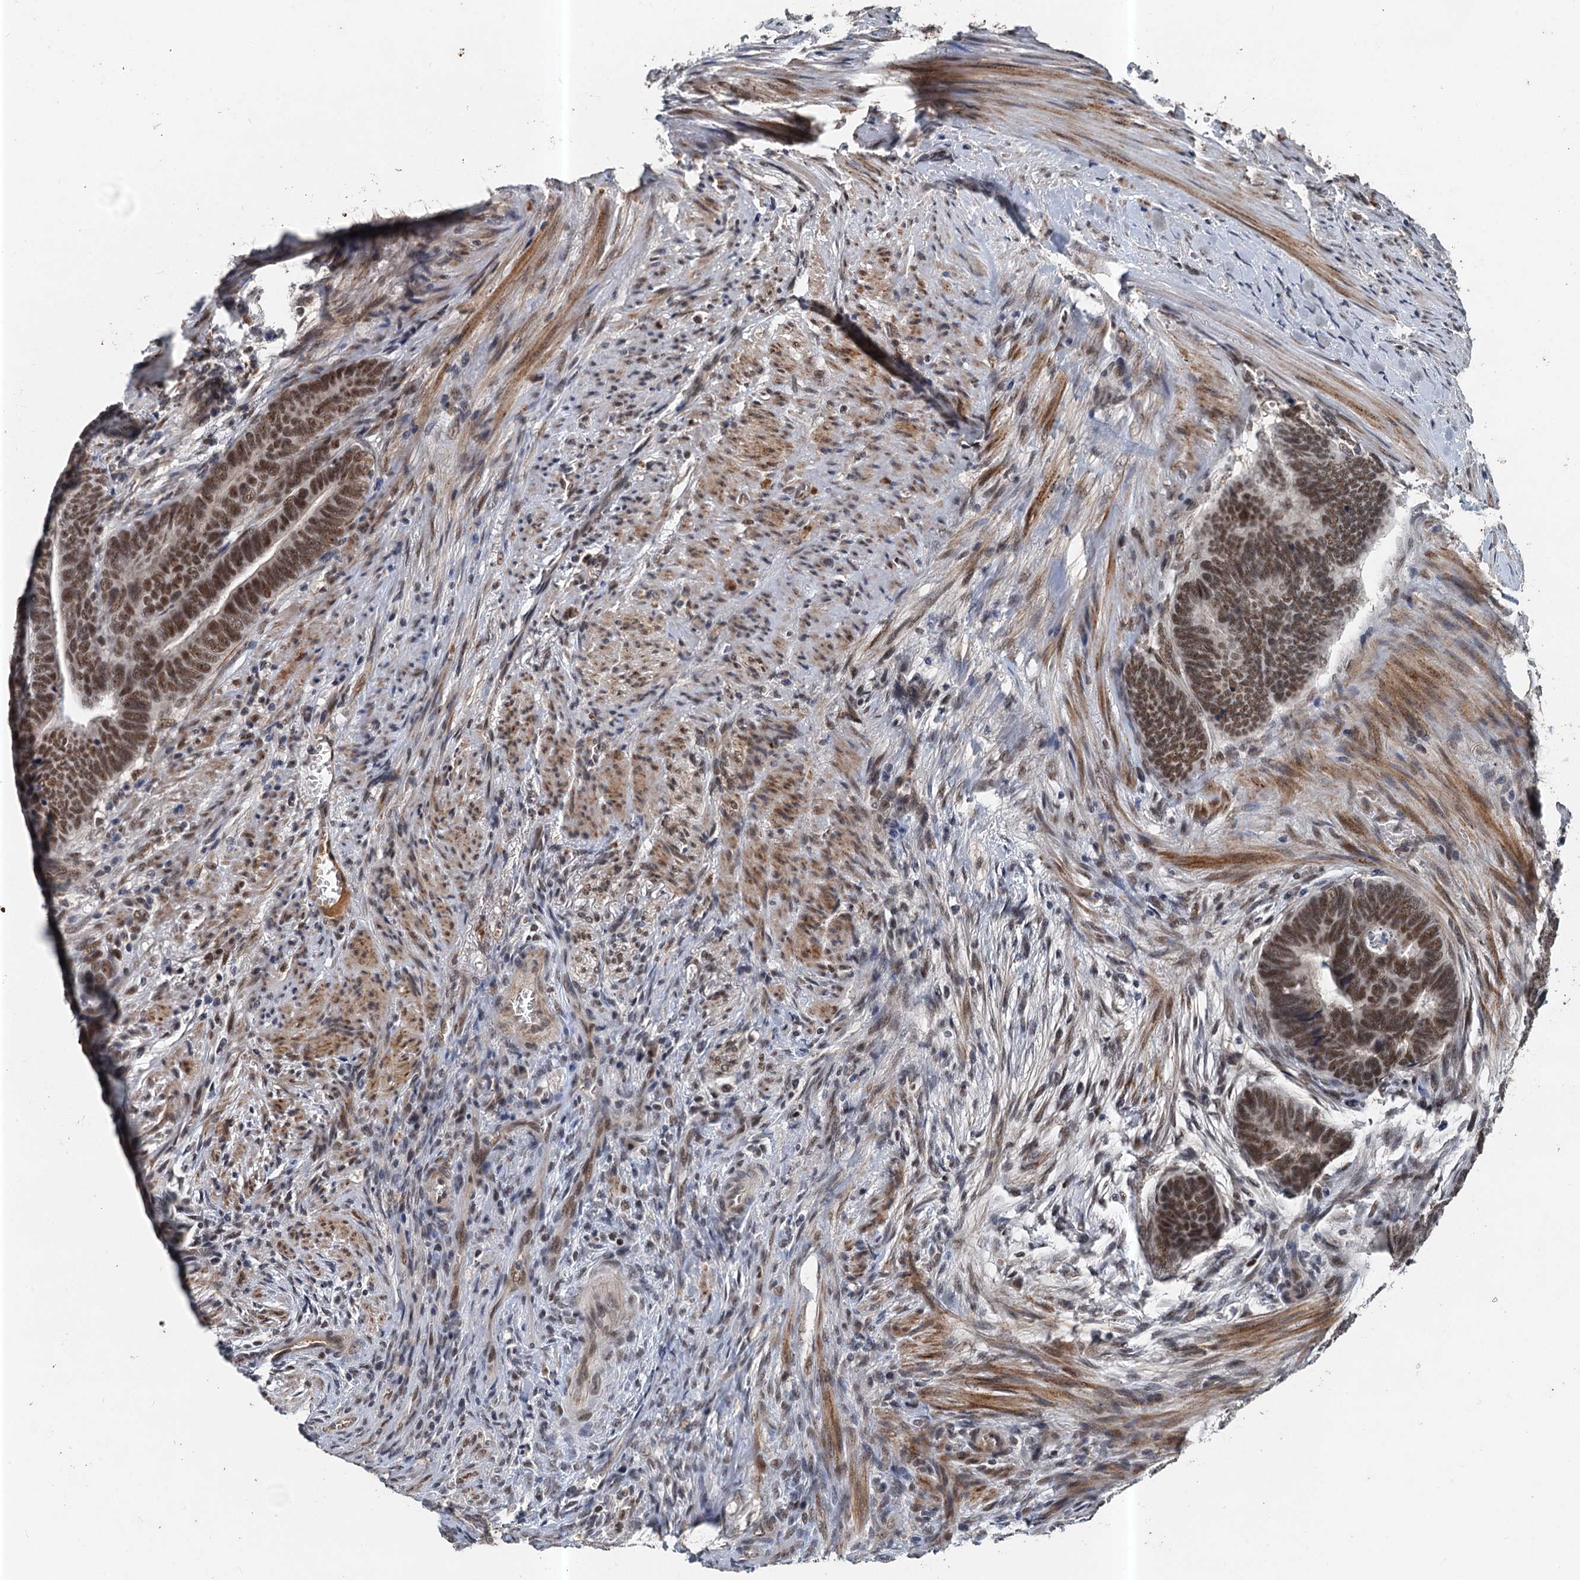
{"staining": {"intensity": "moderate", "quantity": ">75%", "location": "nuclear"}, "tissue": "colorectal cancer", "cell_type": "Tumor cells", "image_type": "cancer", "snomed": [{"axis": "morphology", "description": "Adenocarcinoma, NOS"}, {"axis": "topography", "description": "Rectum"}], "caption": "Human colorectal cancer stained with a protein marker reveals moderate staining in tumor cells.", "gene": "CSTF3", "patient": {"sex": "female", "age": 78}}